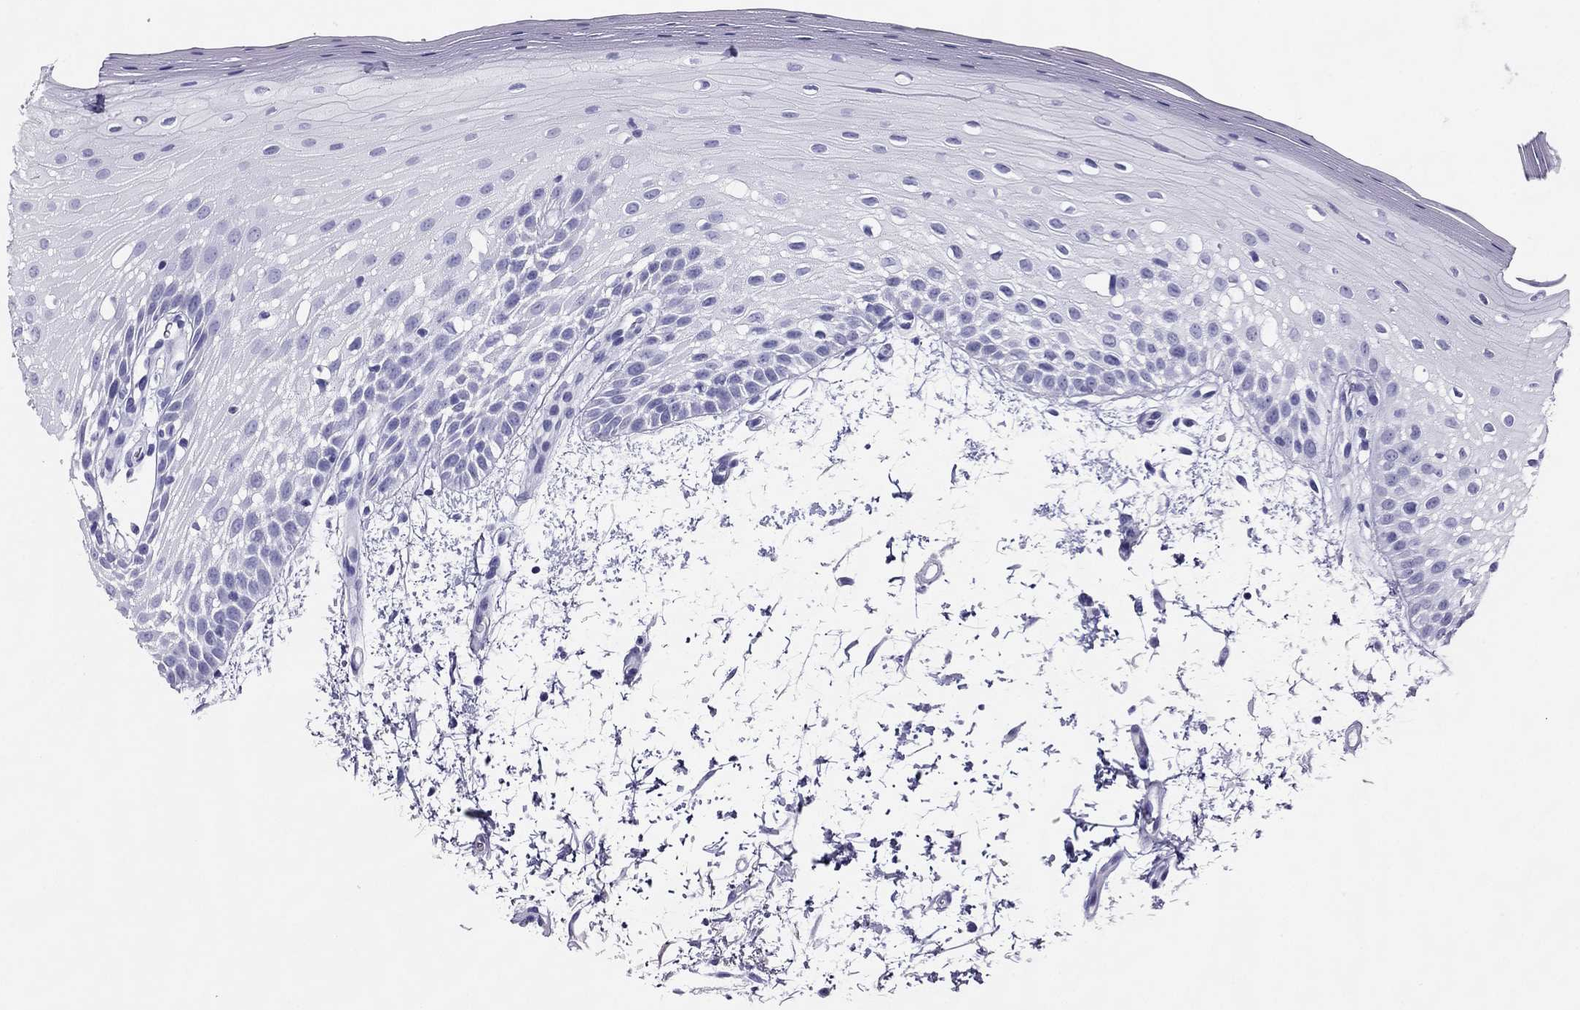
{"staining": {"intensity": "negative", "quantity": "none", "location": "none"}, "tissue": "oral mucosa", "cell_type": "Squamous epithelial cells", "image_type": "normal", "snomed": [{"axis": "morphology", "description": "Normal tissue, NOS"}, {"axis": "morphology", "description": "Squamous cell carcinoma, NOS"}, {"axis": "topography", "description": "Oral tissue"}, {"axis": "topography", "description": "Head-Neck"}], "caption": "Immunohistochemical staining of unremarkable human oral mucosa exhibits no significant staining in squamous epithelial cells.", "gene": "PDE6A", "patient": {"sex": "female", "age": 75}}